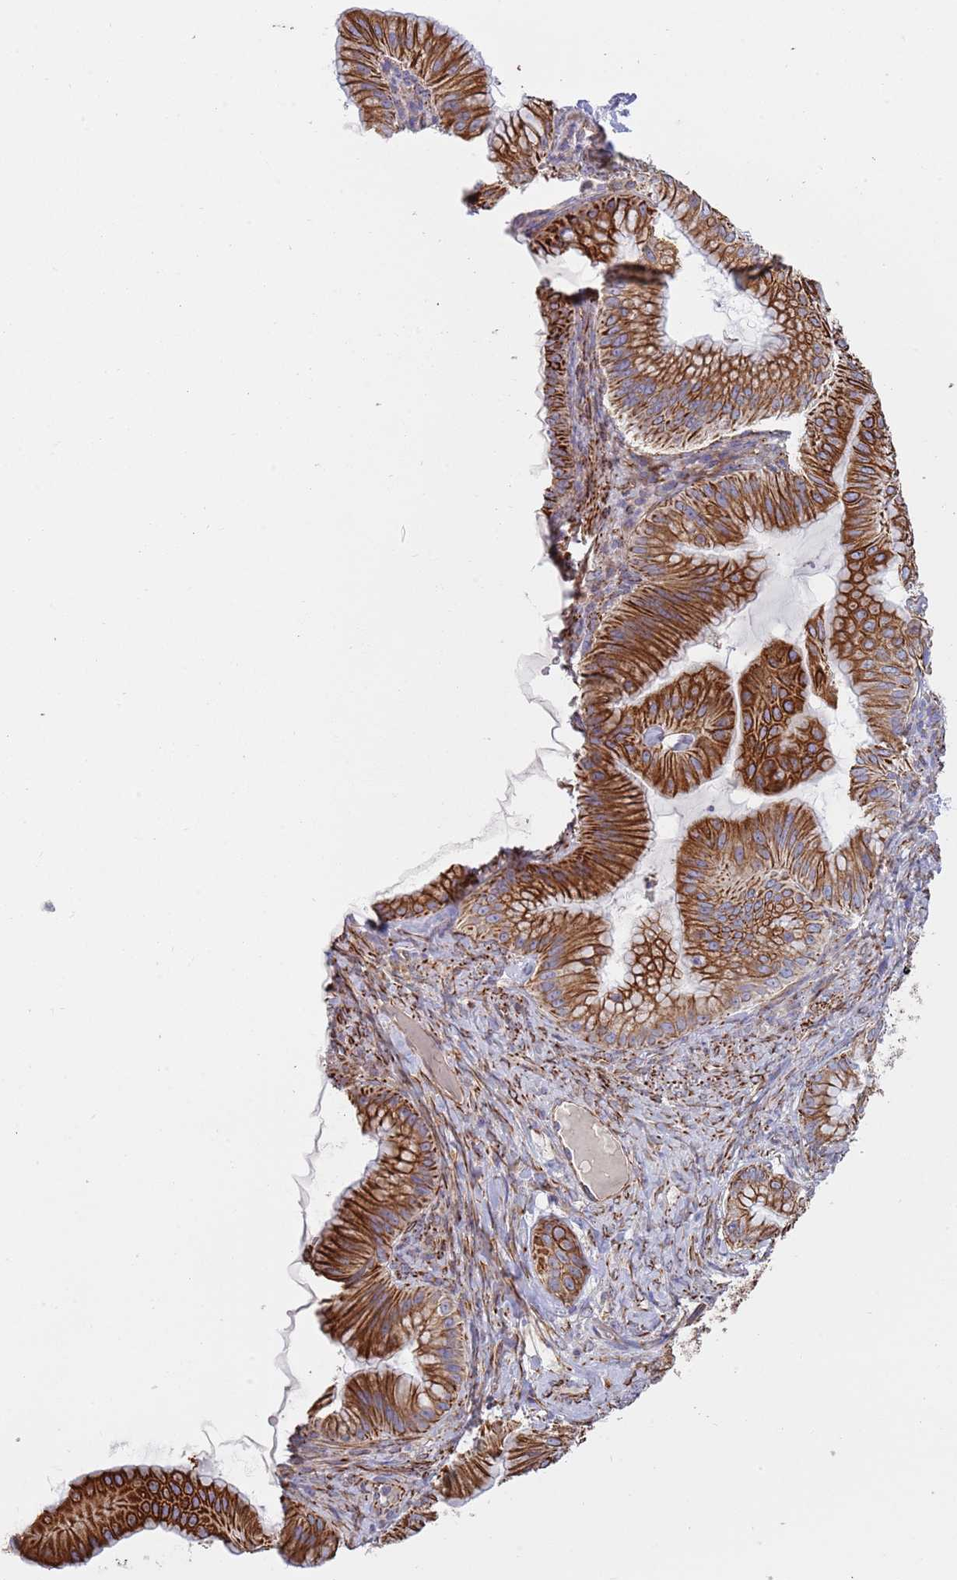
{"staining": {"intensity": "strong", "quantity": ">75%", "location": "cytoplasmic/membranous"}, "tissue": "ovarian cancer", "cell_type": "Tumor cells", "image_type": "cancer", "snomed": [{"axis": "morphology", "description": "Cystadenocarcinoma, mucinous, NOS"}, {"axis": "topography", "description": "Ovary"}], "caption": "DAB immunohistochemical staining of ovarian mucinous cystadenocarcinoma shows strong cytoplasmic/membranous protein staining in about >75% of tumor cells.", "gene": "MOGAT1", "patient": {"sex": "female", "age": 61}}